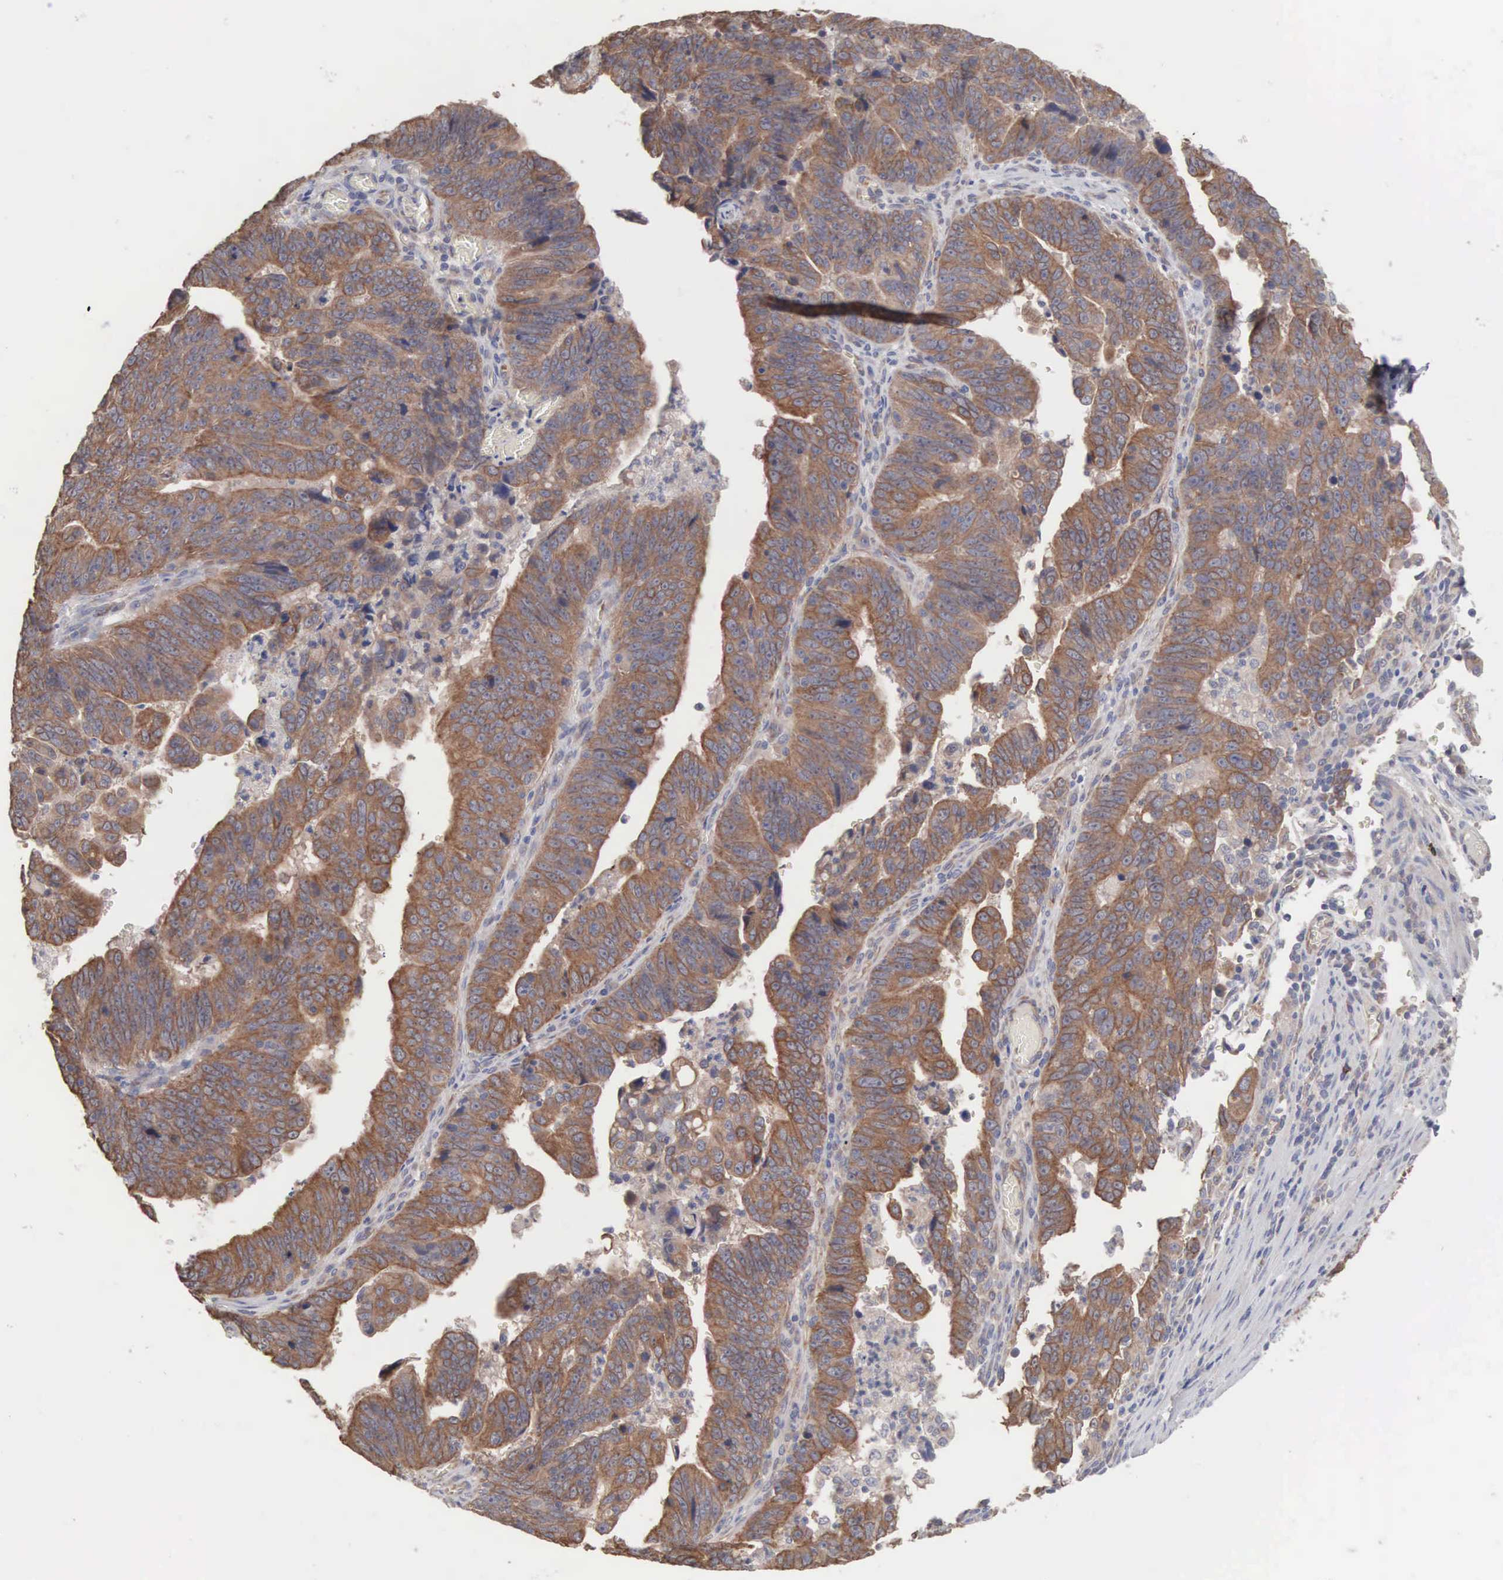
{"staining": {"intensity": "moderate", "quantity": ">75%", "location": "cytoplasmic/membranous"}, "tissue": "stomach cancer", "cell_type": "Tumor cells", "image_type": "cancer", "snomed": [{"axis": "morphology", "description": "Adenocarcinoma, NOS"}, {"axis": "topography", "description": "Stomach, upper"}], "caption": "The immunohistochemical stain highlights moderate cytoplasmic/membranous positivity in tumor cells of stomach adenocarcinoma tissue.", "gene": "INF2", "patient": {"sex": "female", "age": 50}}